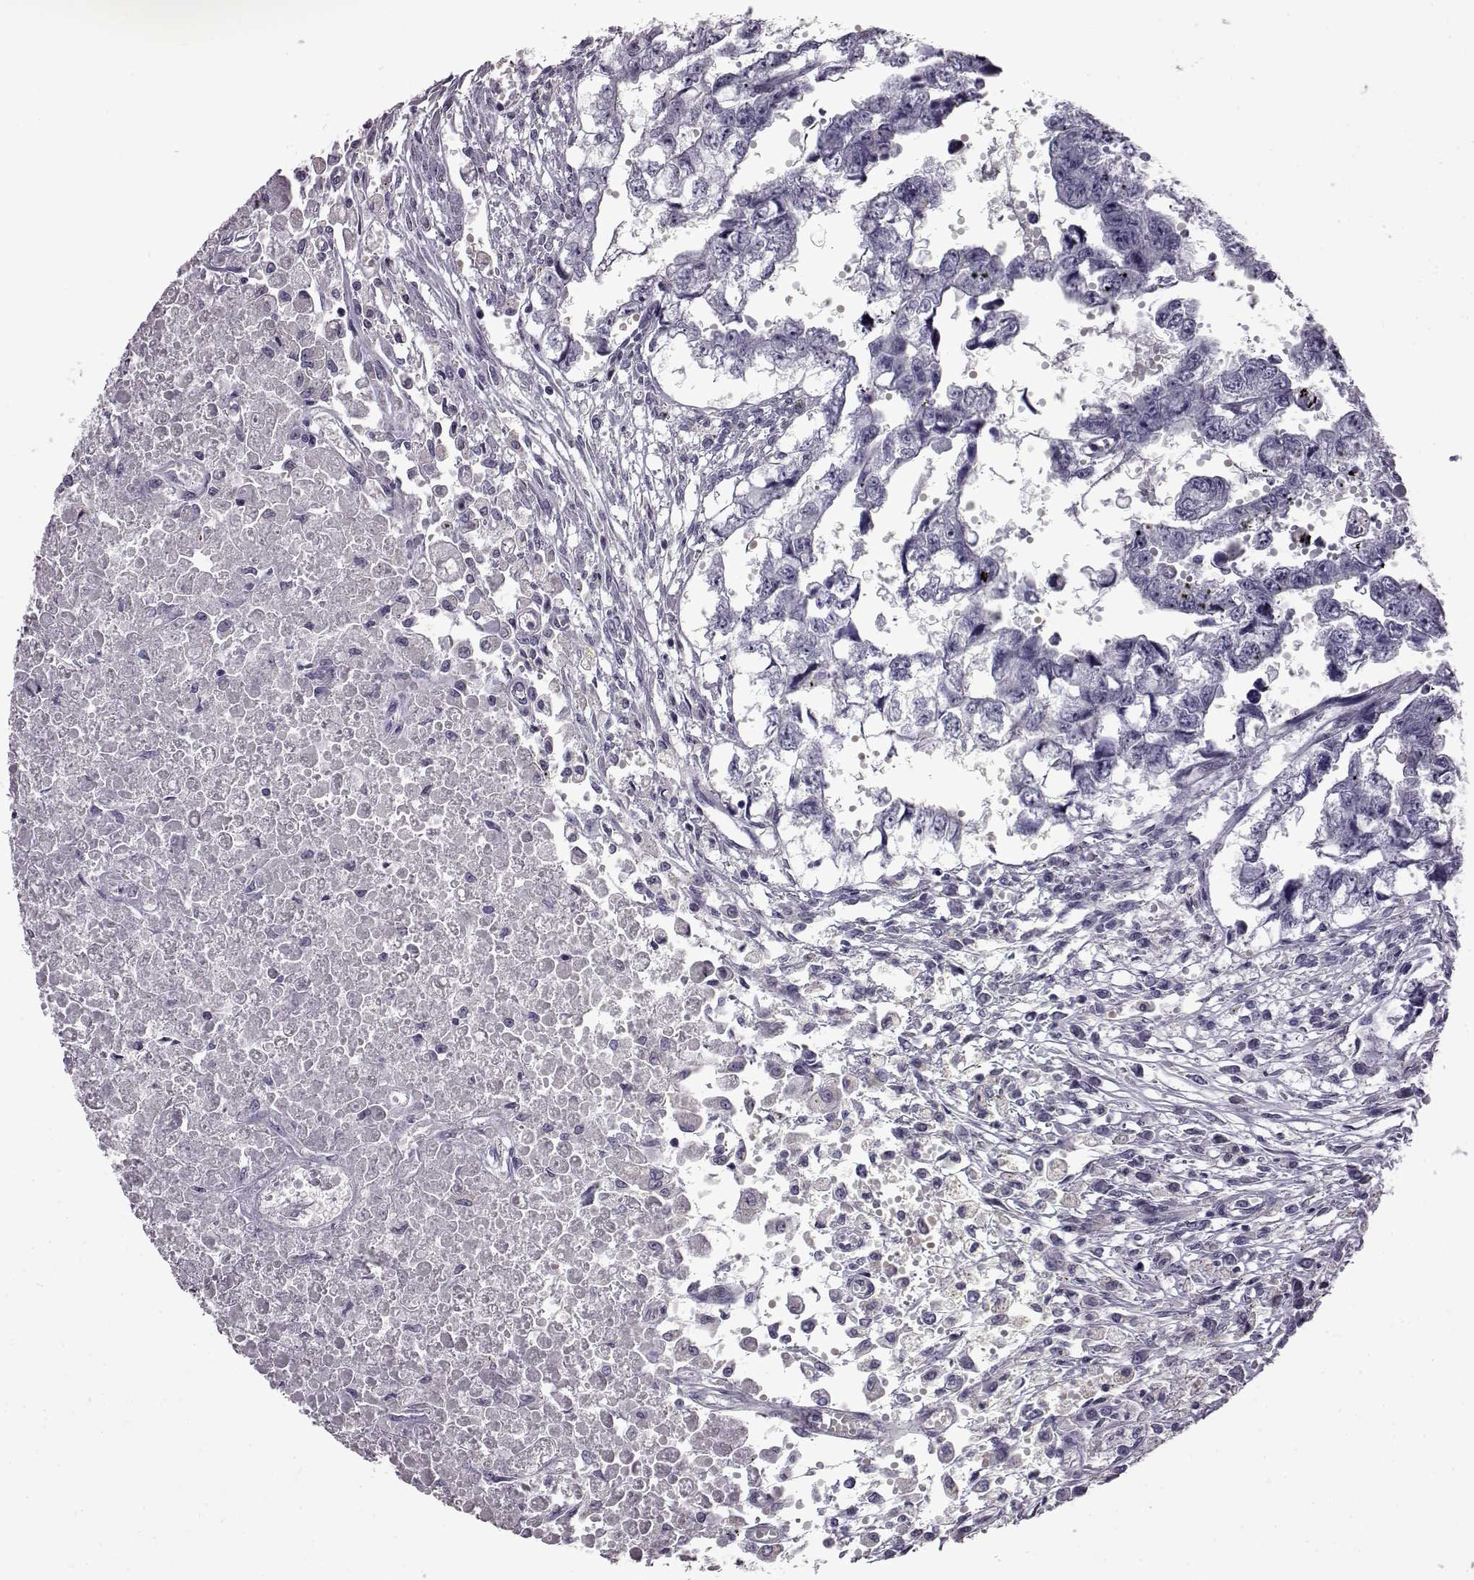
{"staining": {"intensity": "negative", "quantity": "none", "location": "none"}, "tissue": "testis cancer", "cell_type": "Tumor cells", "image_type": "cancer", "snomed": [{"axis": "morphology", "description": "Carcinoma, Embryonal, NOS"}, {"axis": "morphology", "description": "Teratoma, malignant, NOS"}, {"axis": "topography", "description": "Testis"}], "caption": "High power microscopy image of an IHC photomicrograph of testis cancer, revealing no significant expression in tumor cells.", "gene": "PRR9", "patient": {"sex": "male", "age": 44}}